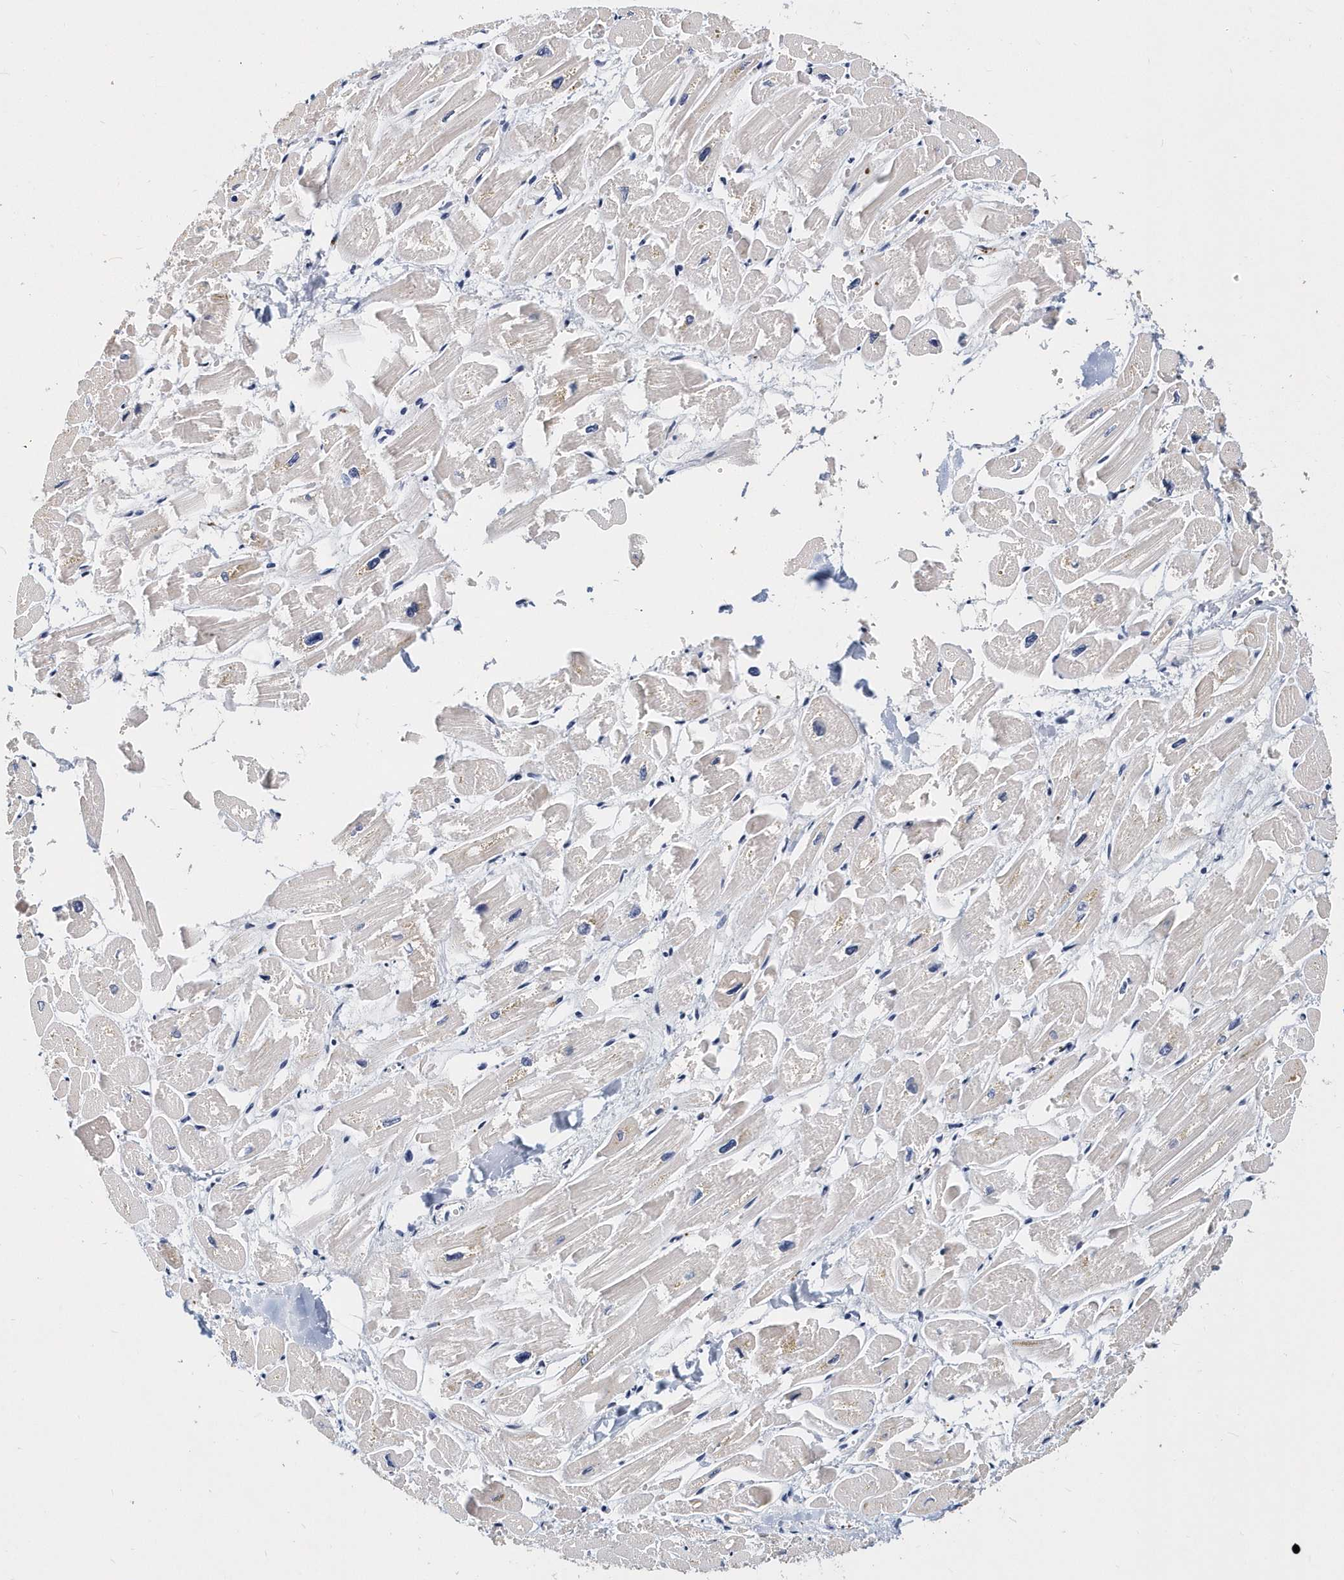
{"staining": {"intensity": "negative", "quantity": "none", "location": "none"}, "tissue": "heart muscle", "cell_type": "Cardiomyocytes", "image_type": "normal", "snomed": [{"axis": "morphology", "description": "Normal tissue, NOS"}, {"axis": "topography", "description": "Heart"}], "caption": "Immunohistochemical staining of unremarkable human heart muscle displays no significant expression in cardiomyocytes. (DAB IHC, high magnification).", "gene": "ITGA2B", "patient": {"sex": "male", "age": 54}}